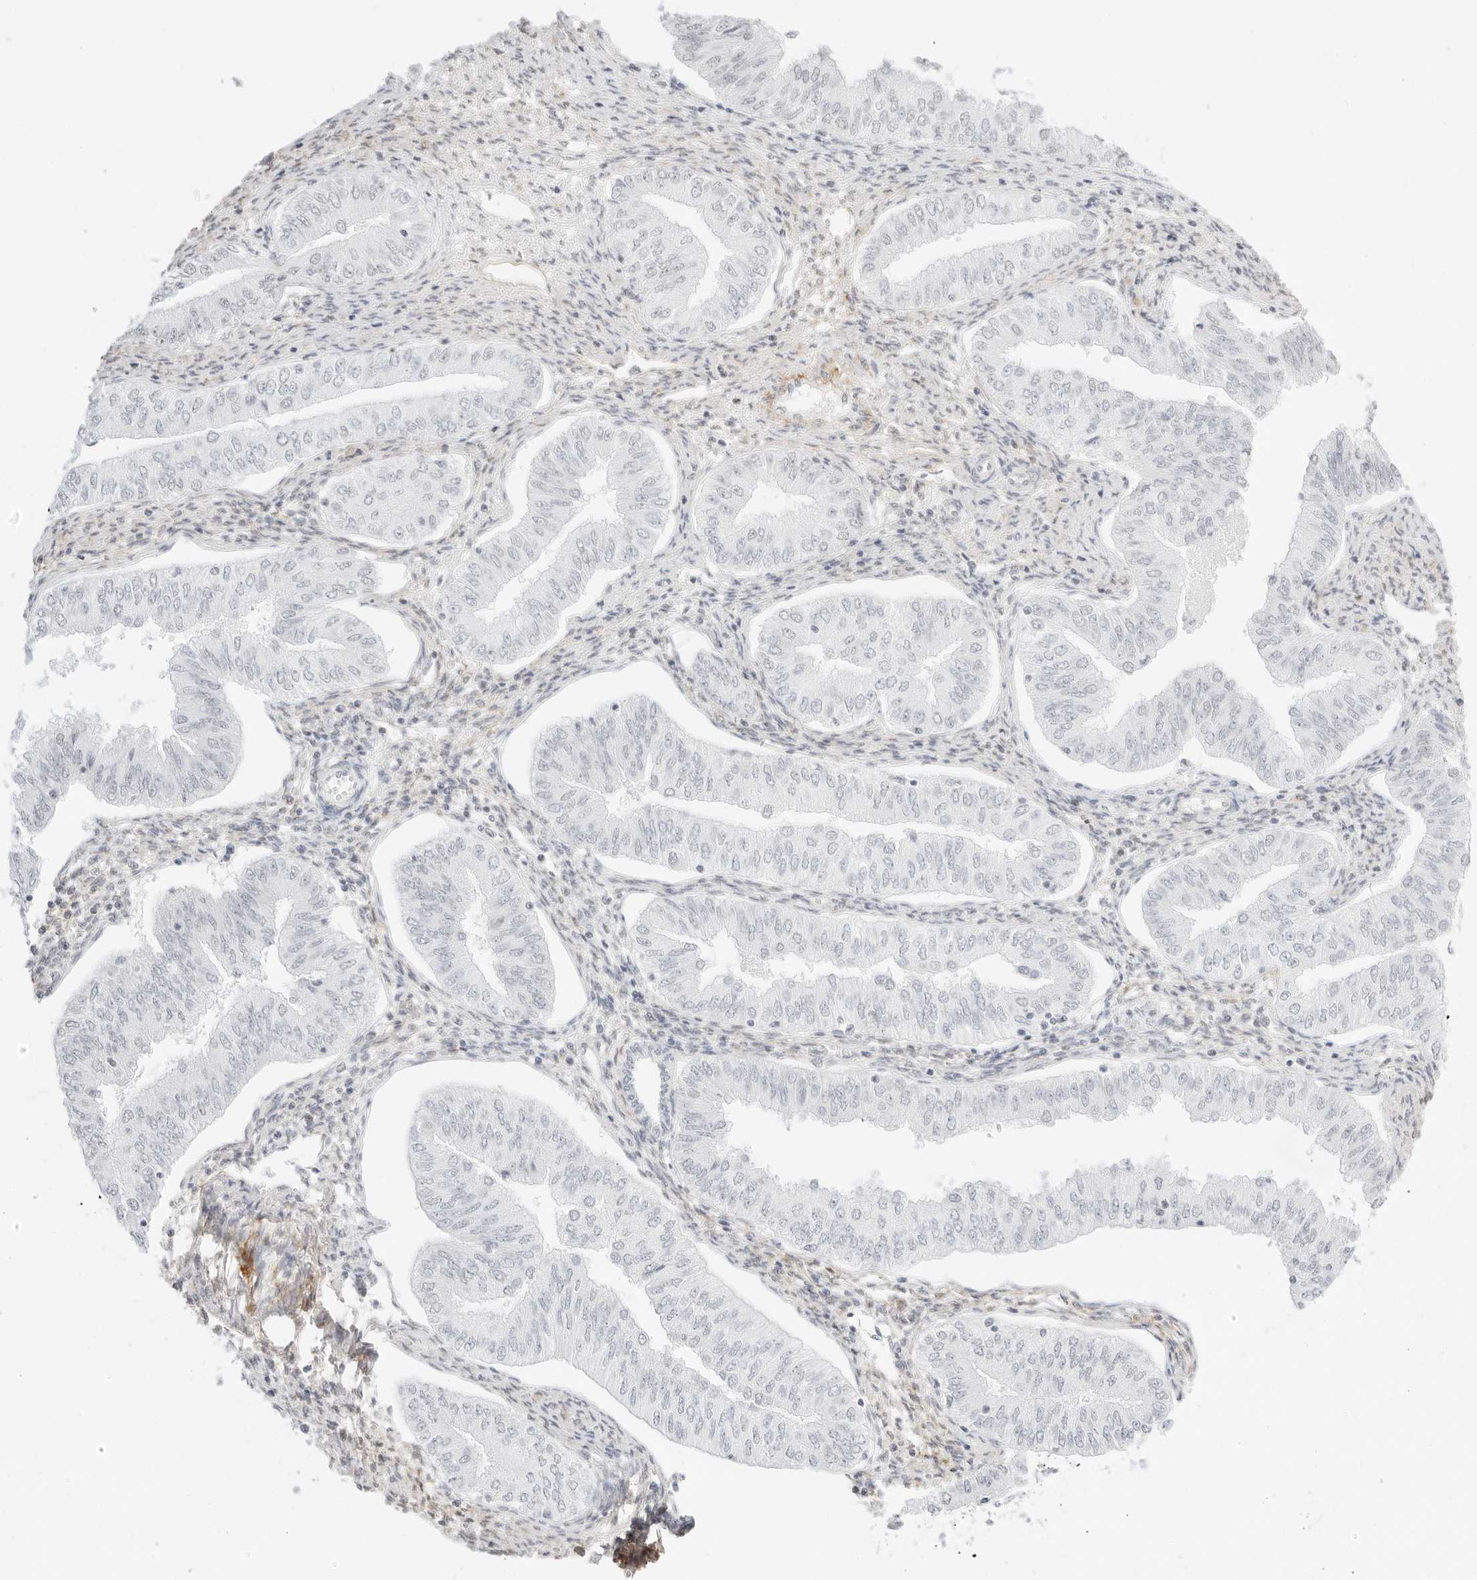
{"staining": {"intensity": "negative", "quantity": "none", "location": "none"}, "tissue": "endometrial cancer", "cell_type": "Tumor cells", "image_type": "cancer", "snomed": [{"axis": "morphology", "description": "Normal tissue, NOS"}, {"axis": "morphology", "description": "Adenocarcinoma, NOS"}, {"axis": "topography", "description": "Endometrium"}], "caption": "Endometrial cancer (adenocarcinoma) was stained to show a protein in brown. There is no significant staining in tumor cells.", "gene": "FBLN5", "patient": {"sex": "female", "age": 53}}